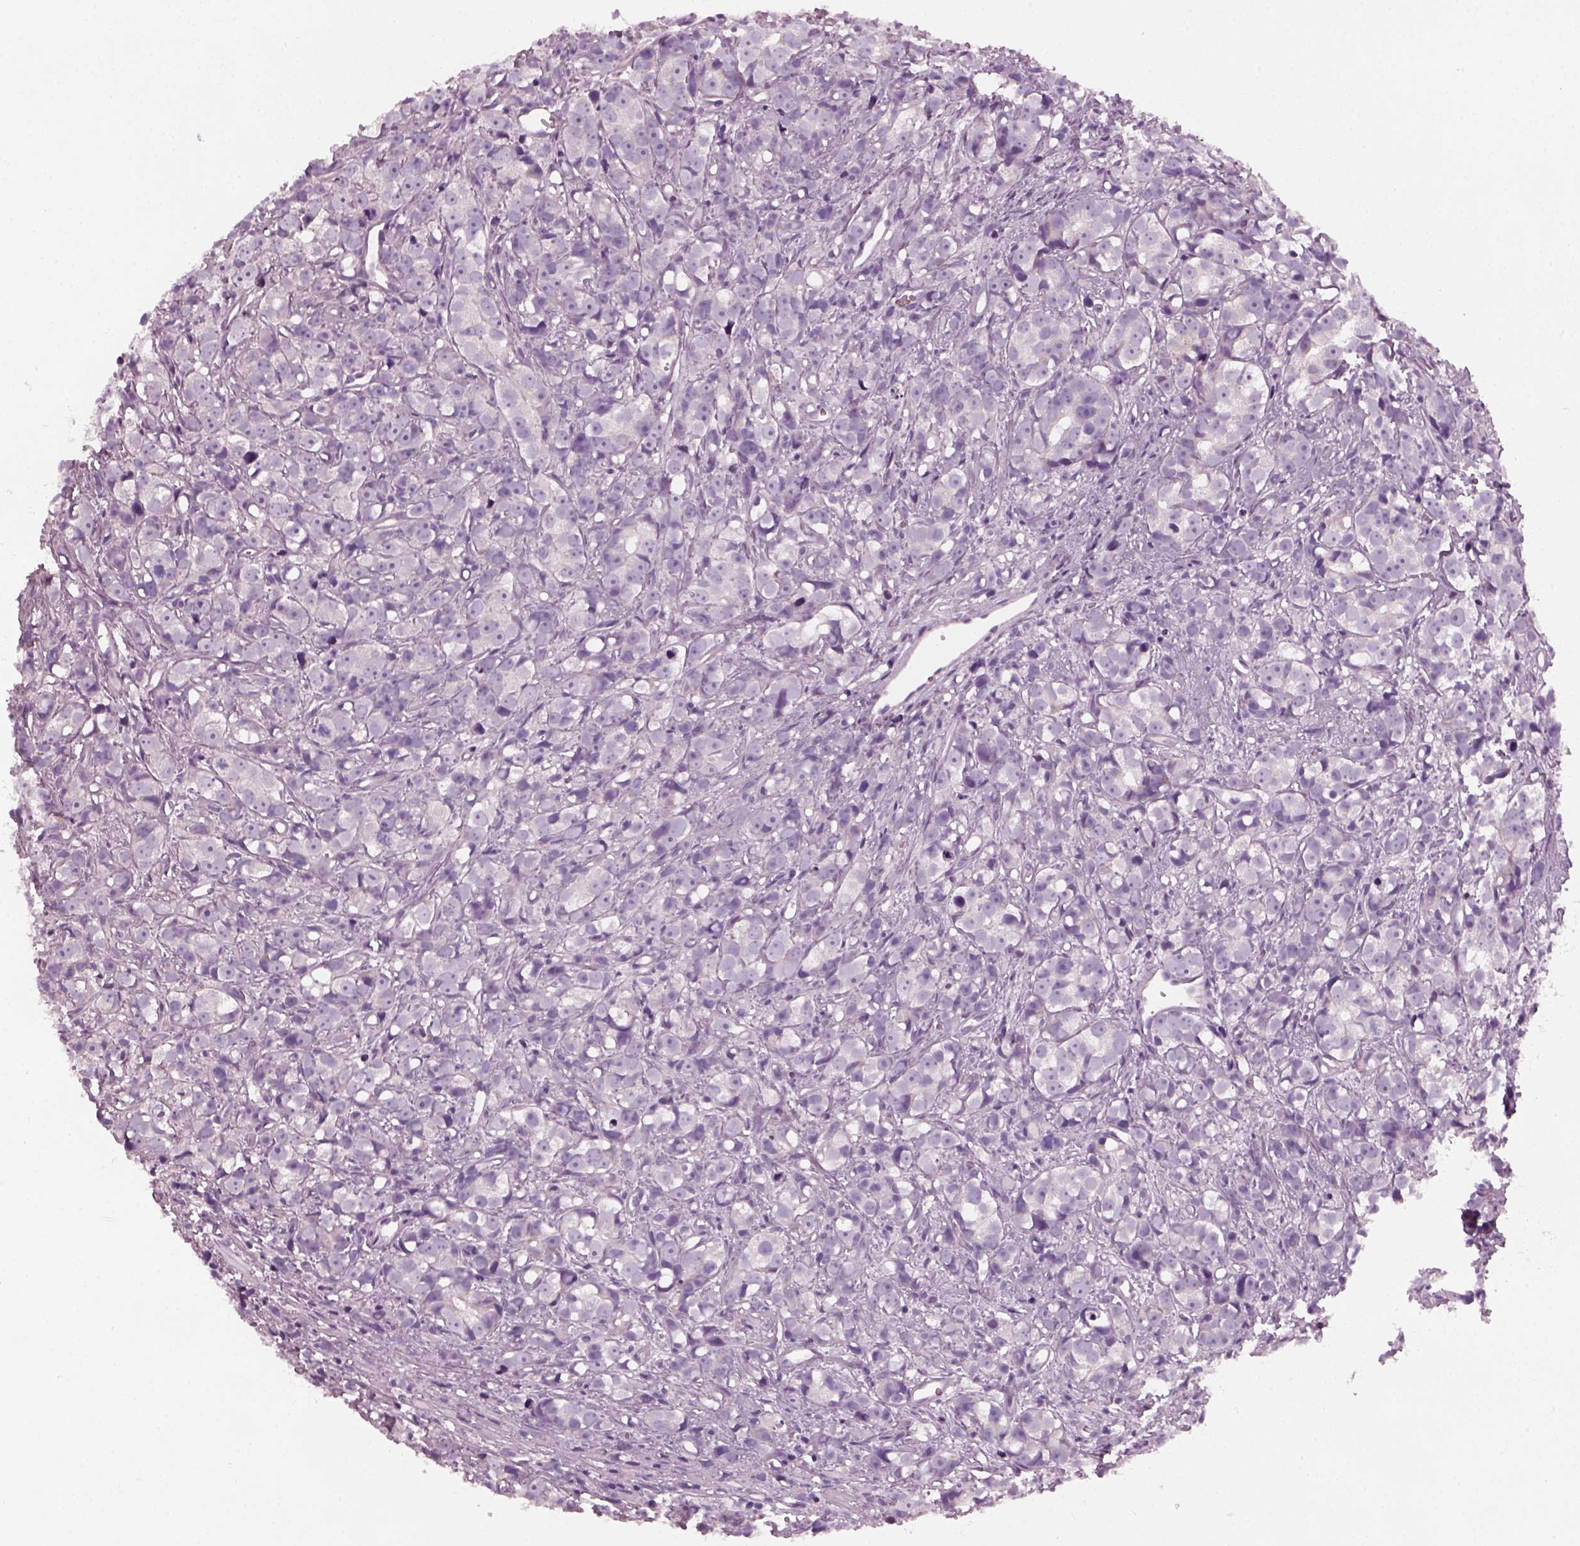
{"staining": {"intensity": "negative", "quantity": "none", "location": "none"}, "tissue": "prostate cancer", "cell_type": "Tumor cells", "image_type": "cancer", "snomed": [{"axis": "morphology", "description": "Adenocarcinoma, High grade"}, {"axis": "topography", "description": "Prostate"}], "caption": "Immunohistochemical staining of prostate adenocarcinoma (high-grade) exhibits no significant staining in tumor cells.", "gene": "PDC", "patient": {"sex": "male", "age": 77}}